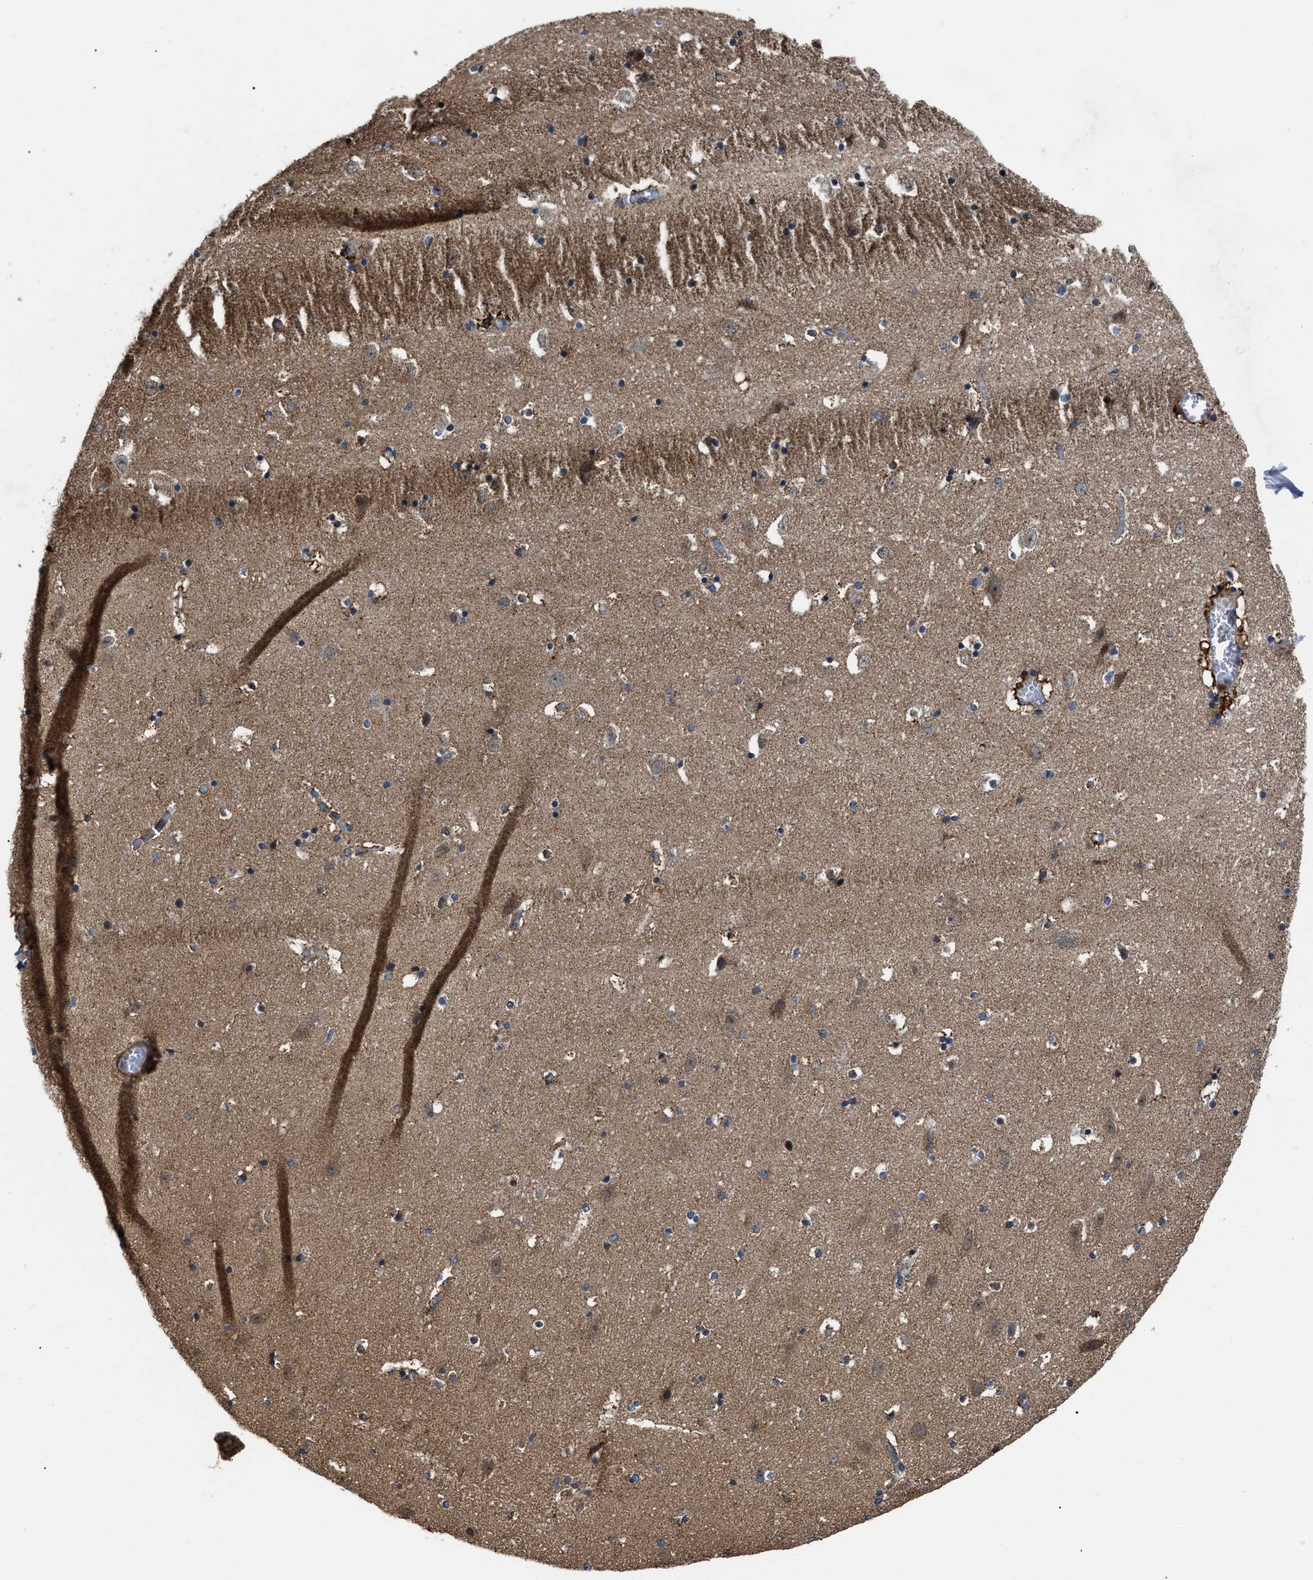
{"staining": {"intensity": "moderate", "quantity": "25%-75%", "location": "cytoplasmic/membranous"}, "tissue": "hippocampus", "cell_type": "Glial cells", "image_type": "normal", "snomed": [{"axis": "morphology", "description": "Normal tissue, NOS"}, {"axis": "topography", "description": "Hippocampus"}], "caption": "Immunohistochemistry (IHC) (DAB) staining of benign human hippocampus demonstrates moderate cytoplasmic/membranous protein positivity in about 25%-75% of glial cells. The protein is stained brown, and the nuclei are stained in blue (DAB IHC with brightfield microscopy, high magnification).", "gene": "PPWD1", "patient": {"sex": "male", "age": 45}}